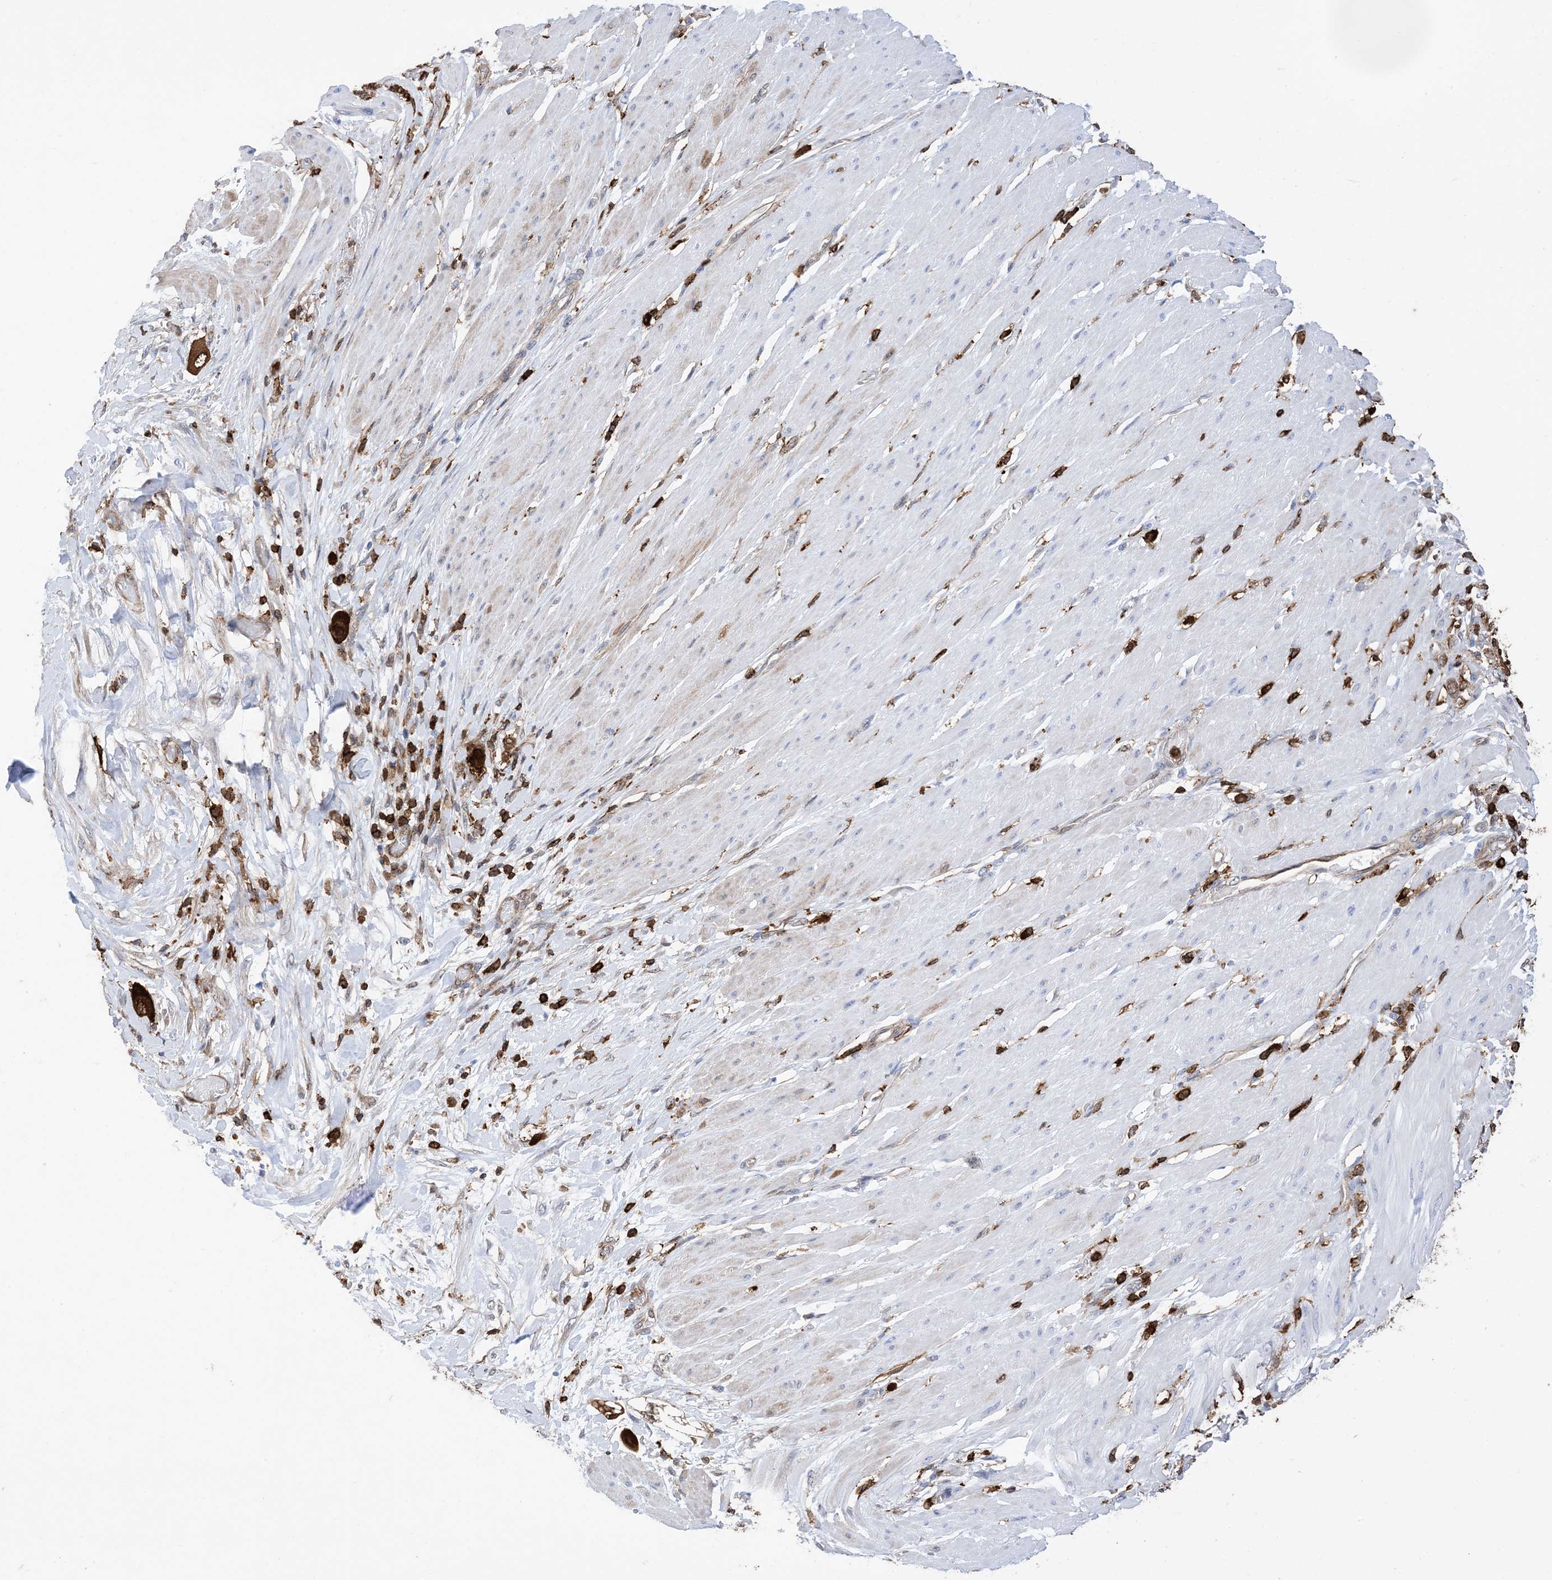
{"staining": {"intensity": "strong", "quantity": ">75%", "location": "cytoplasmic/membranous"}, "tissue": "pancreatic cancer", "cell_type": "Tumor cells", "image_type": "cancer", "snomed": [{"axis": "morphology", "description": "Adenocarcinoma, NOS"}, {"axis": "topography", "description": "Pancreas"}], "caption": "Pancreatic cancer tissue exhibits strong cytoplasmic/membranous expression in about >75% of tumor cells, visualized by immunohistochemistry. The protein of interest is stained brown, and the nuclei are stained in blue (DAB IHC with brightfield microscopy, high magnification).", "gene": "ANXA1", "patient": {"sex": "male", "age": 68}}